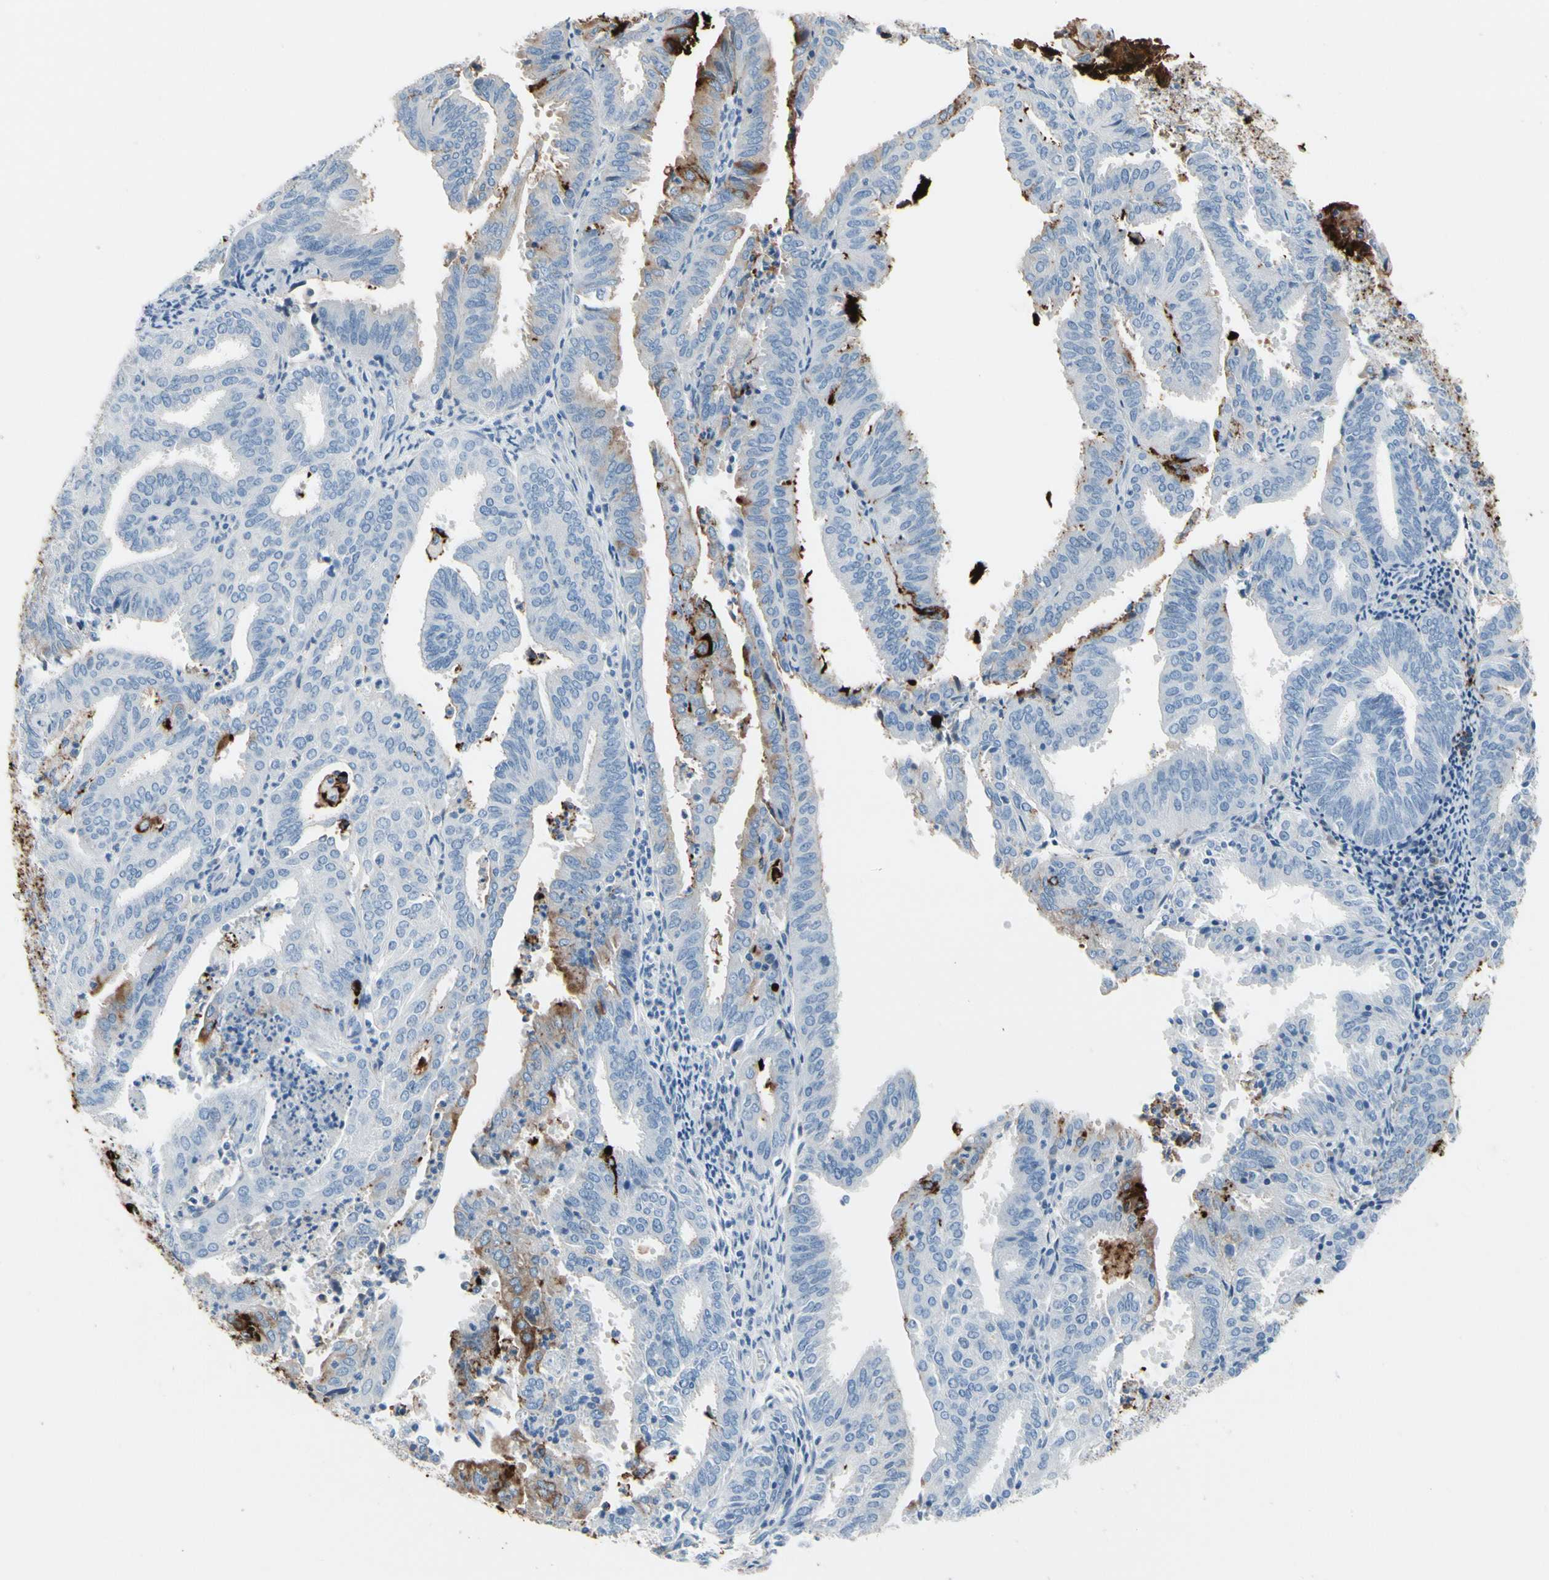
{"staining": {"intensity": "strong", "quantity": "<25%", "location": "cytoplasmic/membranous"}, "tissue": "endometrial cancer", "cell_type": "Tumor cells", "image_type": "cancer", "snomed": [{"axis": "morphology", "description": "Adenocarcinoma, NOS"}, {"axis": "topography", "description": "Uterus"}], "caption": "A photomicrograph showing strong cytoplasmic/membranous expression in approximately <25% of tumor cells in endometrial cancer, as visualized by brown immunohistochemical staining.", "gene": "MUC5B", "patient": {"sex": "female", "age": 60}}